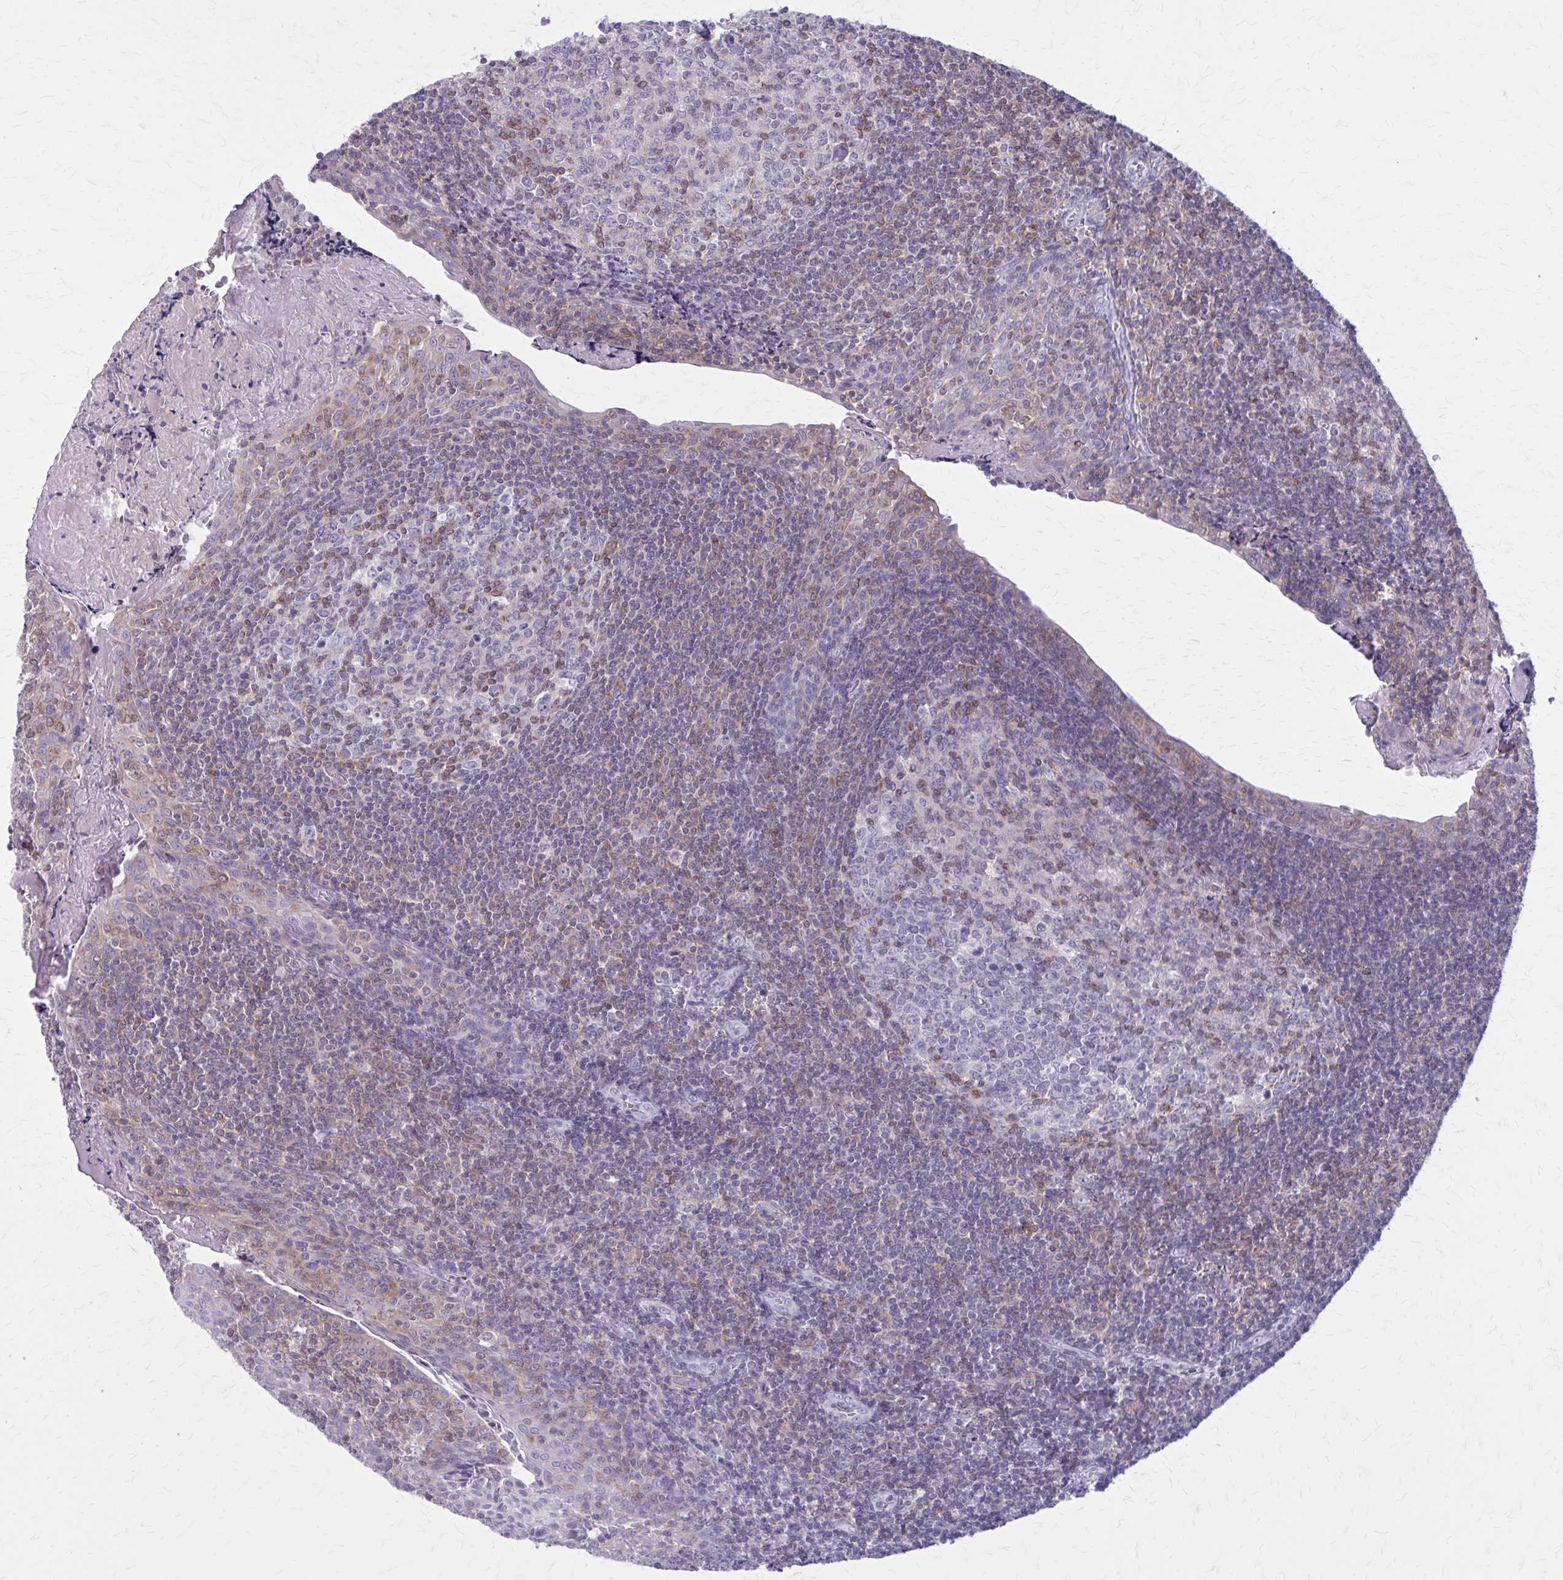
{"staining": {"intensity": "moderate", "quantity": "<25%", "location": "cytoplasmic/membranous"}, "tissue": "tonsil", "cell_type": "Germinal center cells", "image_type": "normal", "snomed": [{"axis": "morphology", "description": "Normal tissue, NOS"}, {"axis": "morphology", "description": "Inflammation, NOS"}, {"axis": "topography", "description": "Tonsil"}], "caption": "IHC (DAB) staining of unremarkable tonsil displays moderate cytoplasmic/membranous protein staining in approximately <25% of germinal center cells.", "gene": "PITPNM1", "patient": {"sex": "female", "age": 31}}